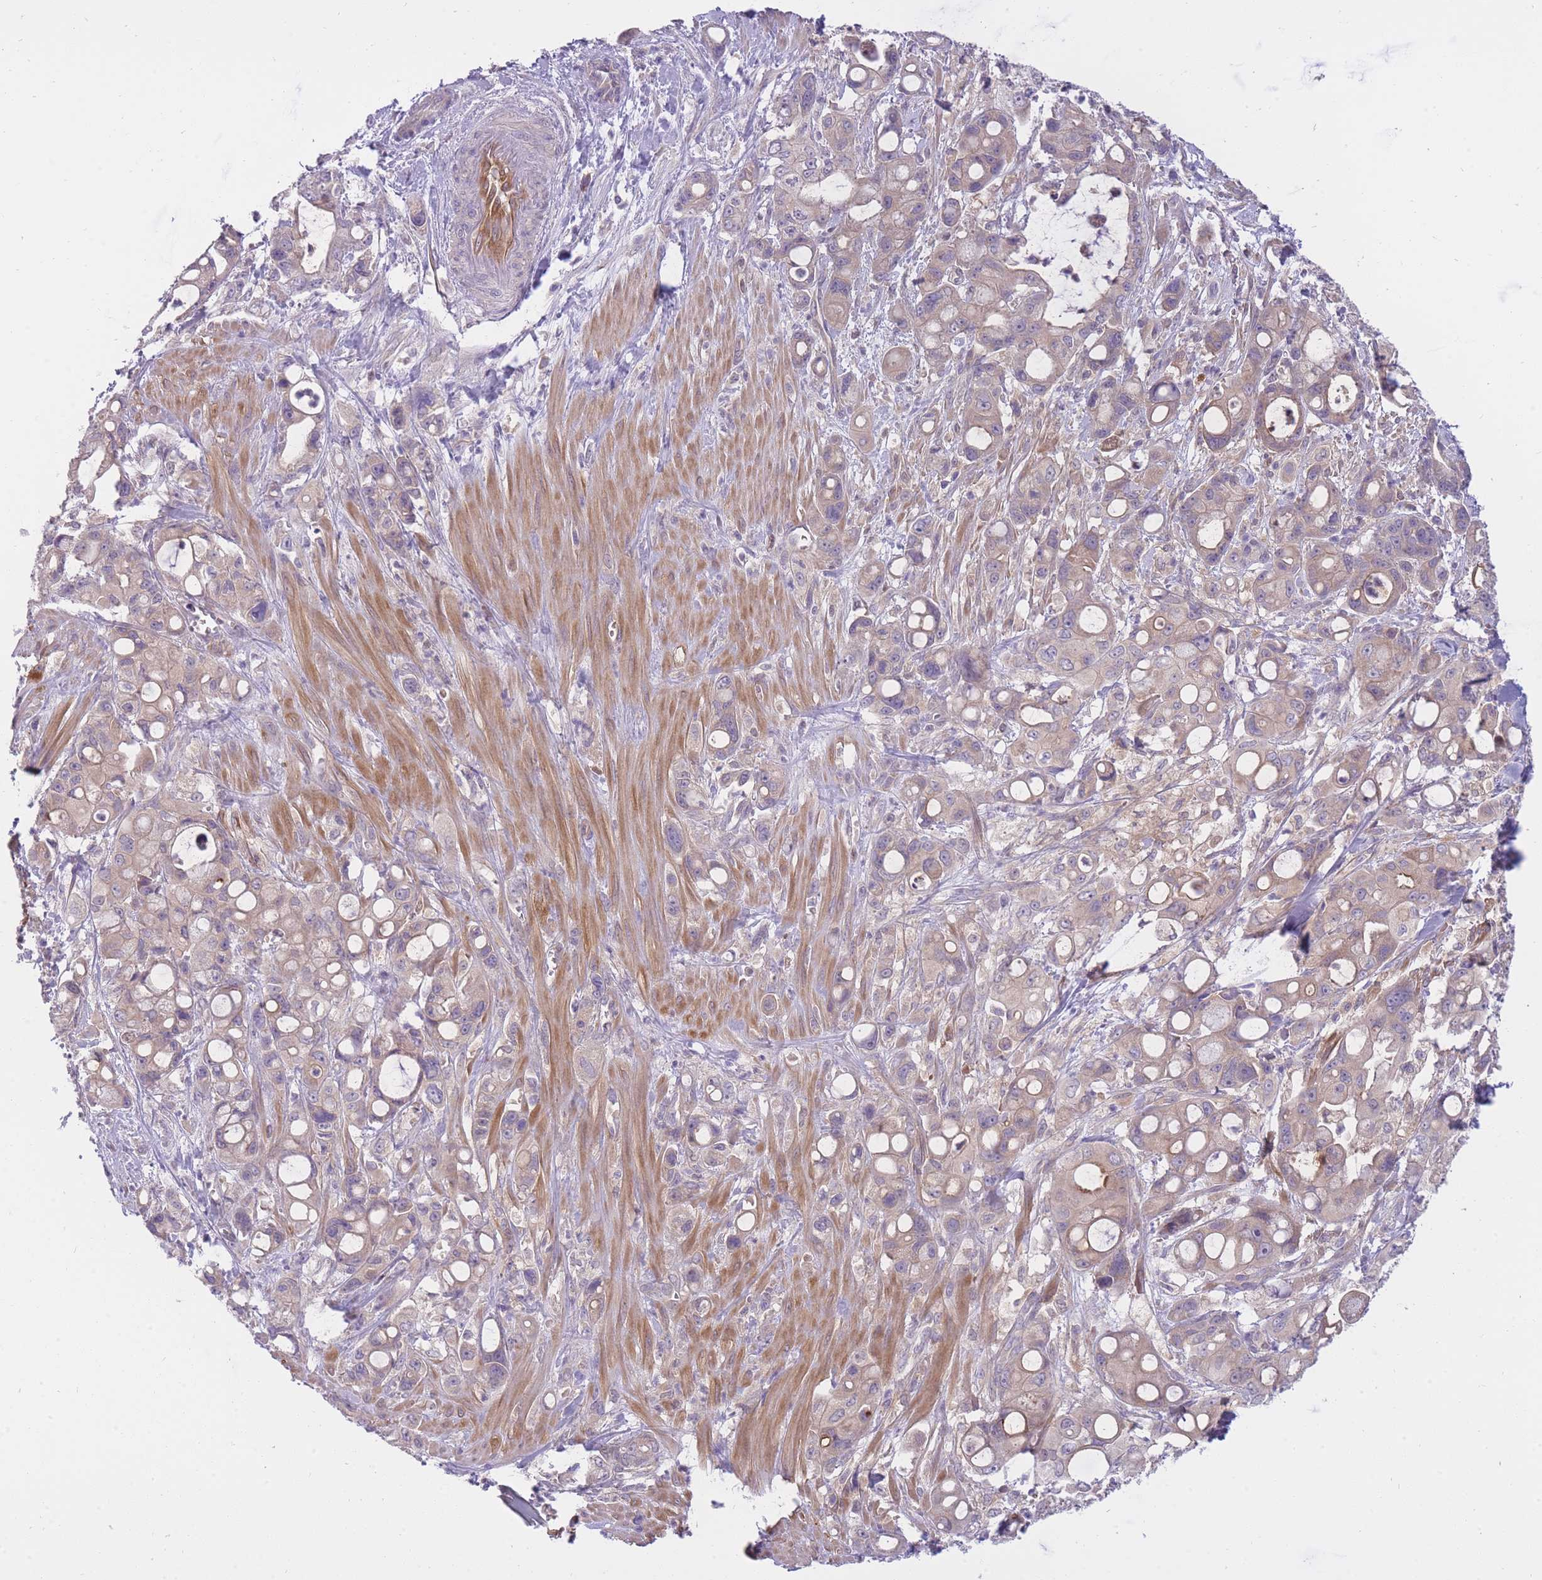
{"staining": {"intensity": "moderate", "quantity": "25%-75%", "location": "cytoplasmic/membranous"}, "tissue": "pancreatic cancer", "cell_type": "Tumor cells", "image_type": "cancer", "snomed": [{"axis": "morphology", "description": "Adenocarcinoma, NOS"}, {"axis": "topography", "description": "Pancreas"}], "caption": "Protein expression analysis of human pancreatic cancer reveals moderate cytoplasmic/membranous staining in about 25%-75% of tumor cells.", "gene": "CRYGN", "patient": {"sex": "male", "age": 68}}